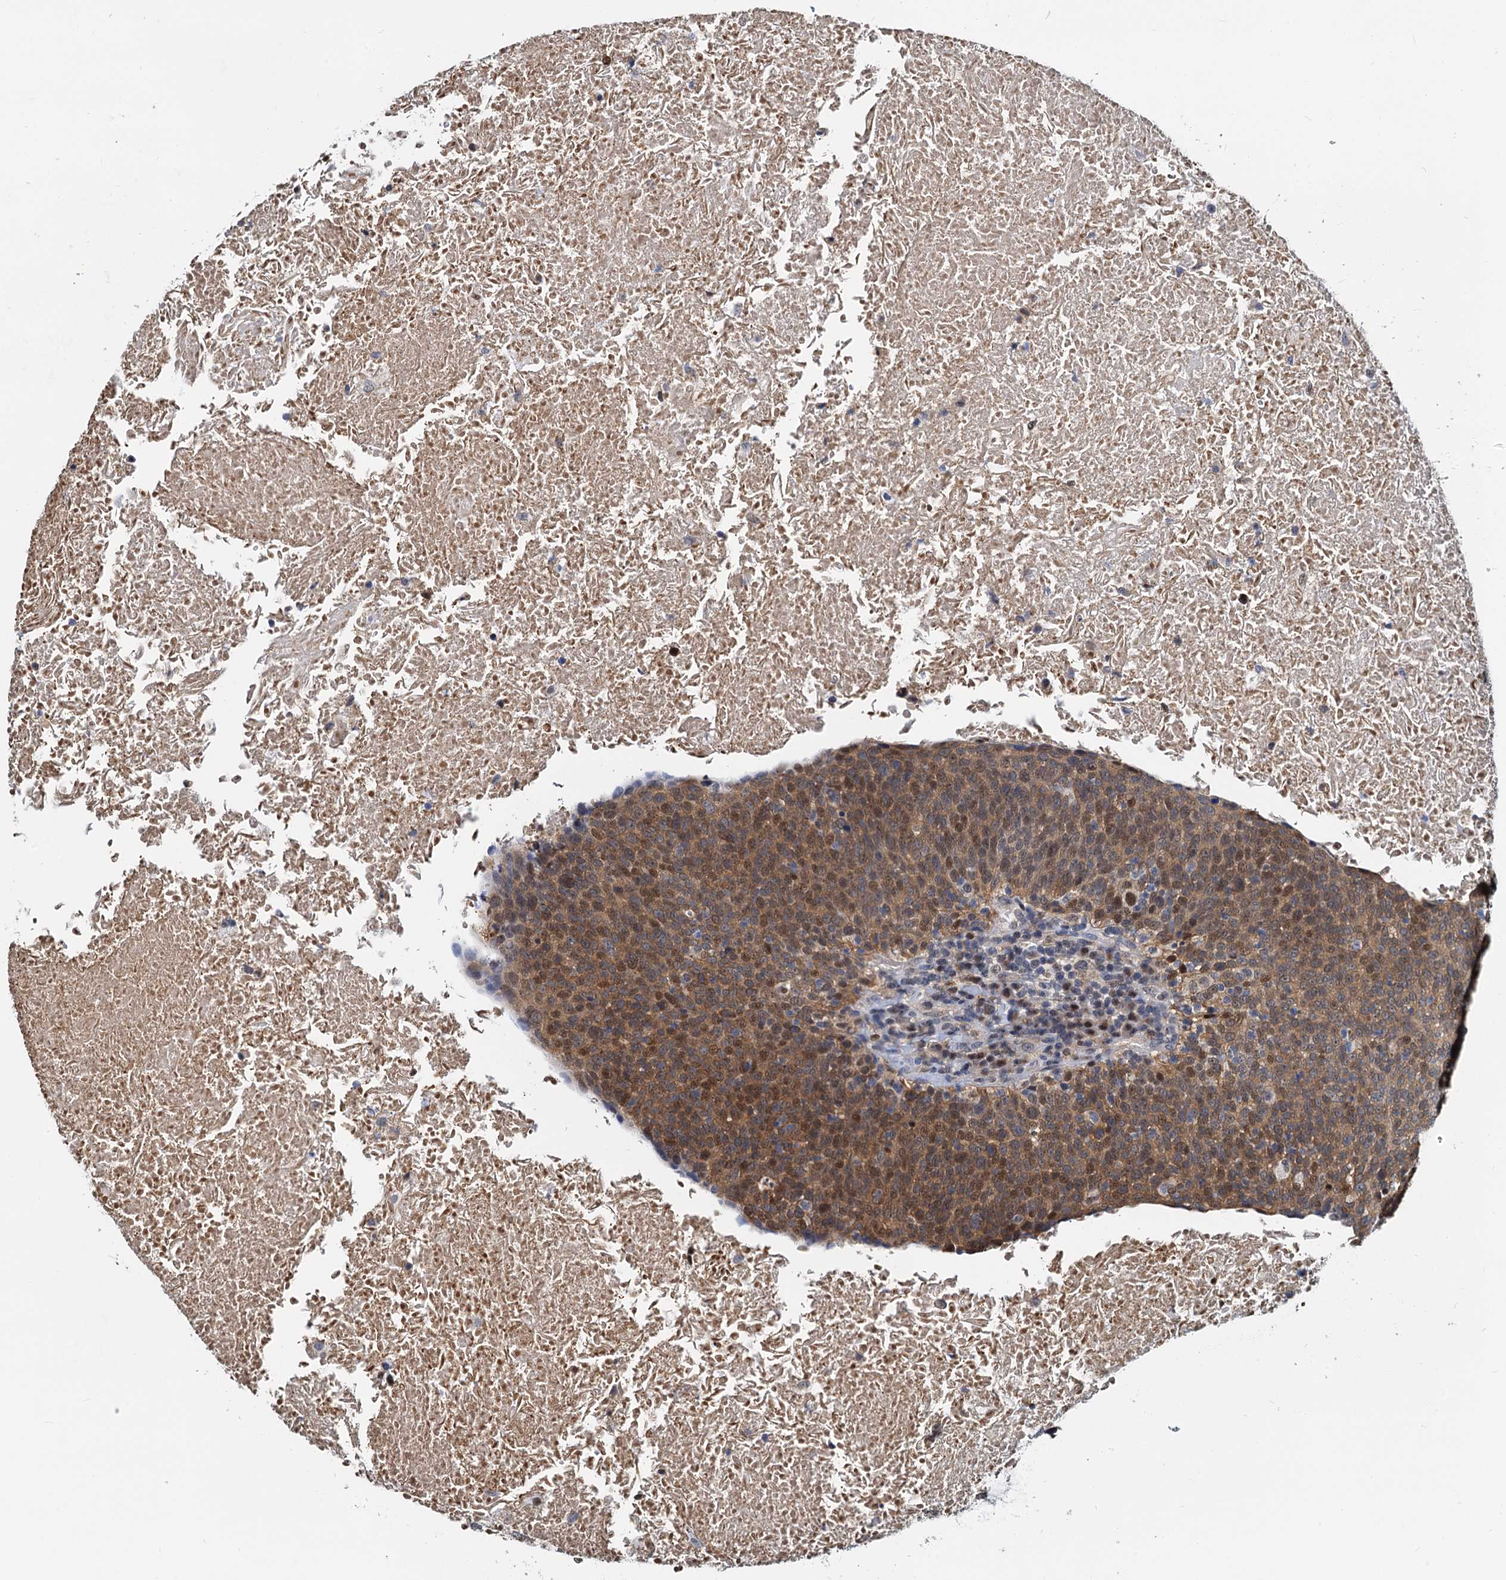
{"staining": {"intensity": "moderate", "quantity": ">75%", "location": "cytoplasmic/membranous,nuclear"}, "tissue": "head and neck cancer", "cell_type": "Tumor cells", "image_type": "cancer", "snomed": [{"axis": "morphology", "description": "Squamous cell carcinoma, NOS"}, {"axis": "morphology", "description": "Squamous cell carcinoma, metastatic, NOS"}, {"axis": "topography", "description": "Lymph node"}, {"axis": "topography", "description": "Head-Neck"}], "caption": "Head and neck cancer stained with DAB IHC reveals medium levels of moderate cytoplasmic/membranous and nuclear staining in about >75% of tumor cells. (DAB (3,3'-diaminobenzidine) IHC with brightfield microscopy, high magnification).", "gene": "PTGES3", "patient": {"sex": "male", "age": 62}}